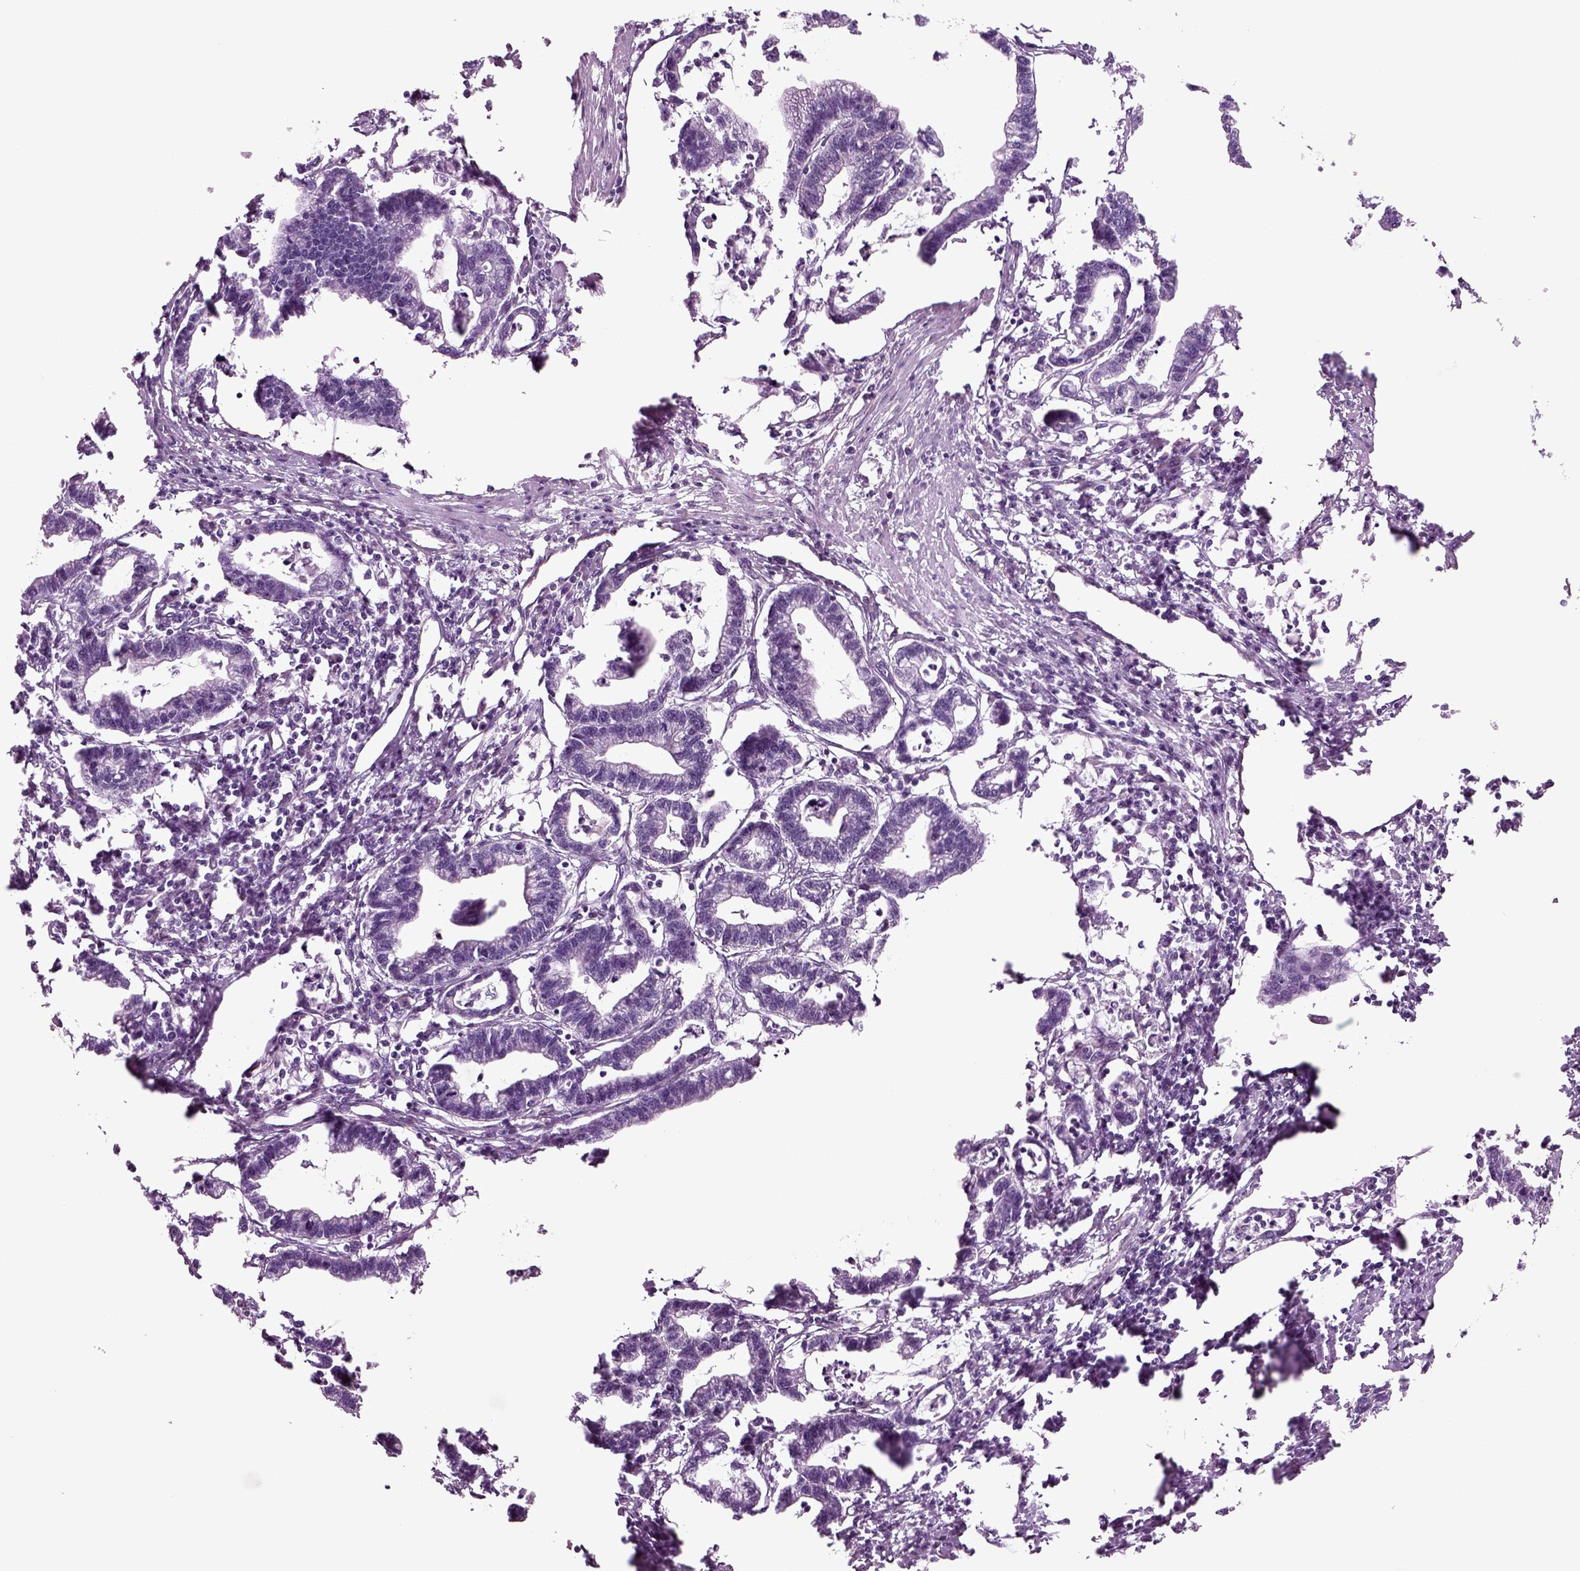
{"staining": {"intensity": "negative", "quantity": "none", "location": "none"}, "tissue": "stomach cancer", "cell_type": "Tumor cells", "image_type": "cancer", "snomed": [{"axis": "morphology", "description": "Adenocarcinoma, NOS"}, {"axis": "topography", "description": "Stomach"}], "caption": "Immunohistochemistry (IHC) histopathology image of neoplastic tissue: stomach cancer (adenocarcinoma) stained with DAB displays no significant protein expression in tumor cells. The staining is performed using DAB brown chromogen with nuclei counter-stained in using hematoxylin.", "gene": "ACER3", "patient": {"sex": "male", "age": 83}}